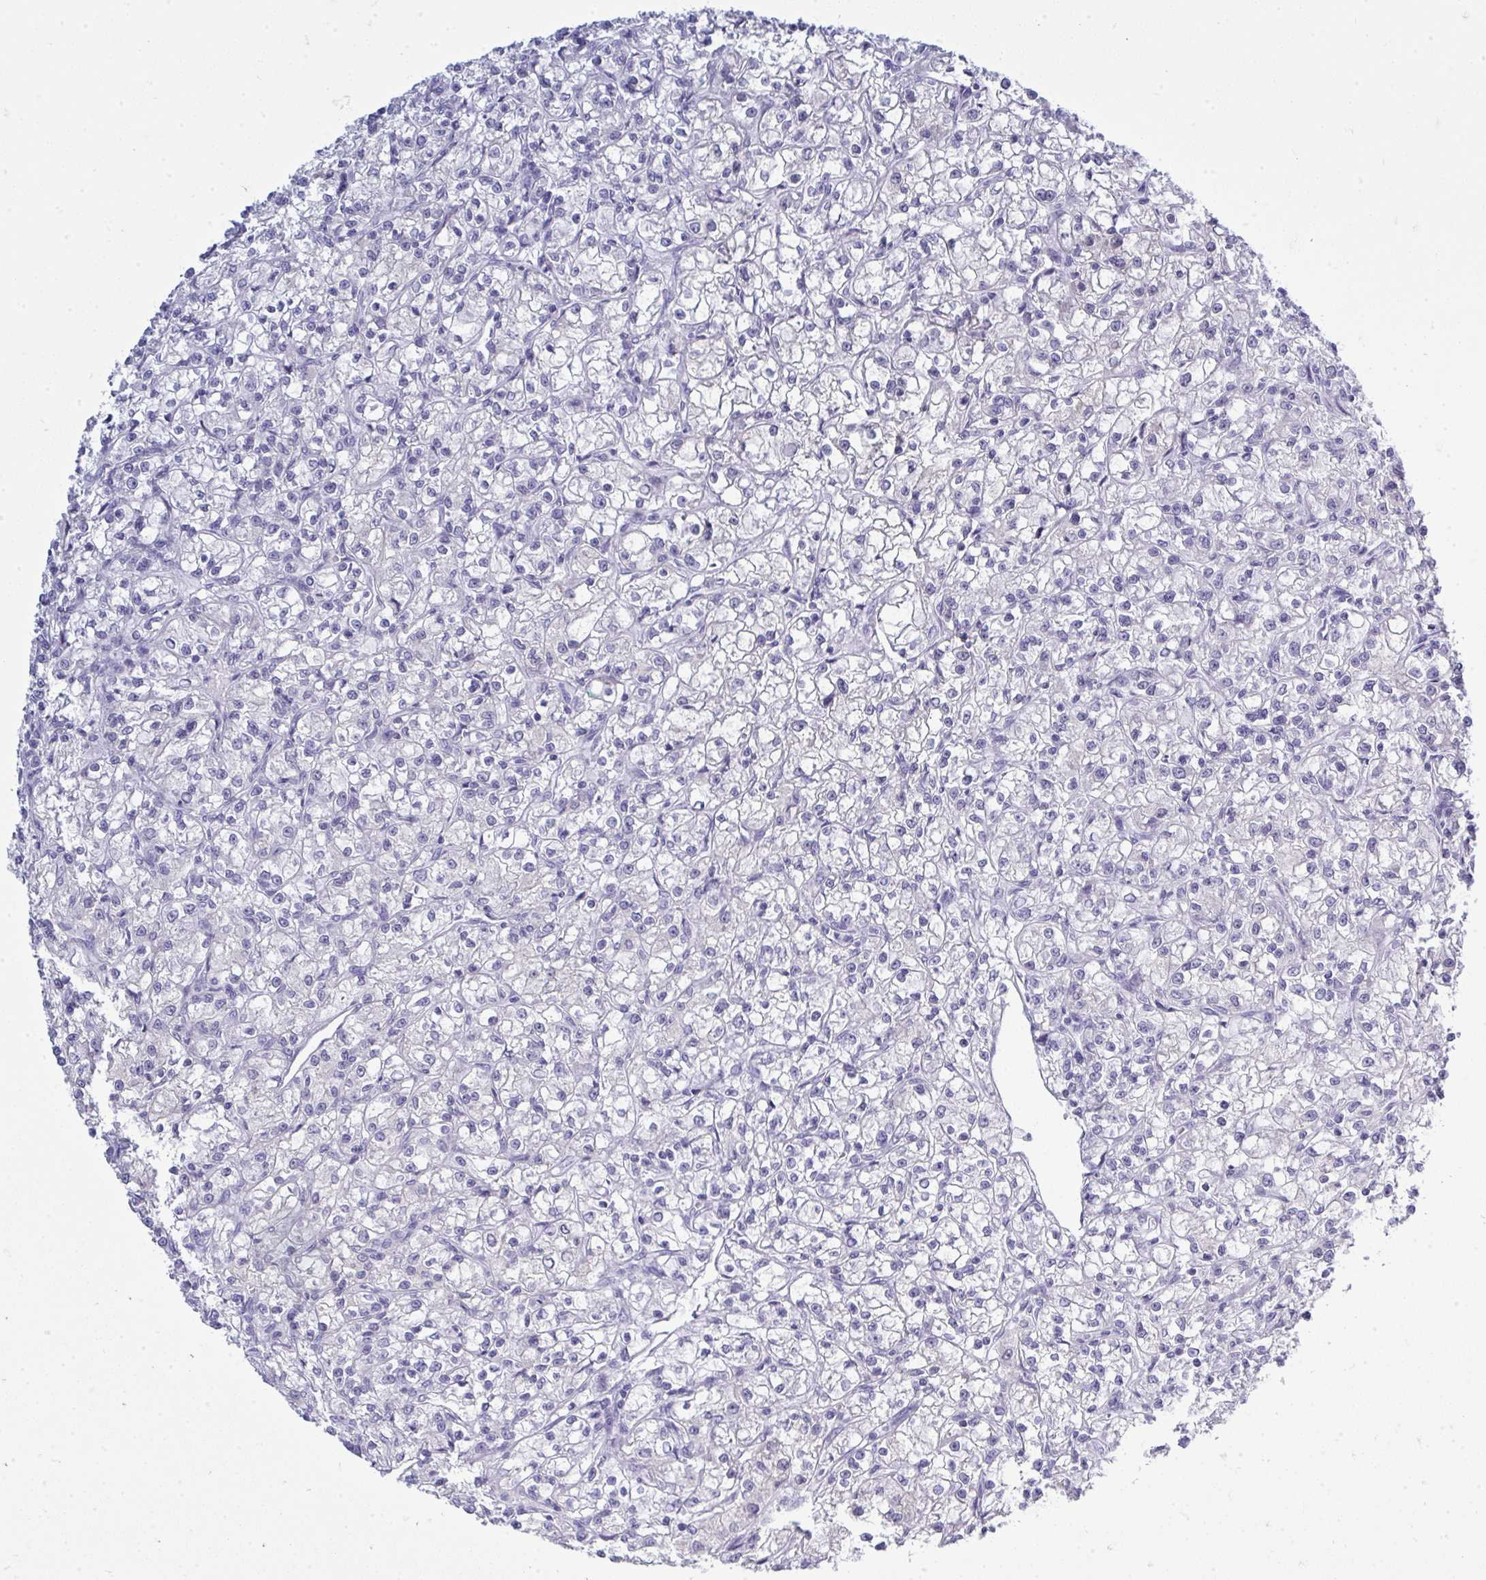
{"staining": {"intensity": "negative", "quantity": "none", "location": "none"}, "tissue": "renal cancer", "cell_type": "Tumor cells", "image_type": "cancer", "snomed": [{"axis": "morphology", "description": "Adenocarcinoma, NOS"}, {"axis": "topography", "description": "Kidney"}], "caption": "An IHC photomicrograph of adenocarcinoma (renal) is shown. There is no staining in tumor cells of adenocarcinoma (renal).", "gene": "QDPR", "patient": {"sex": "female", "age": 59}}